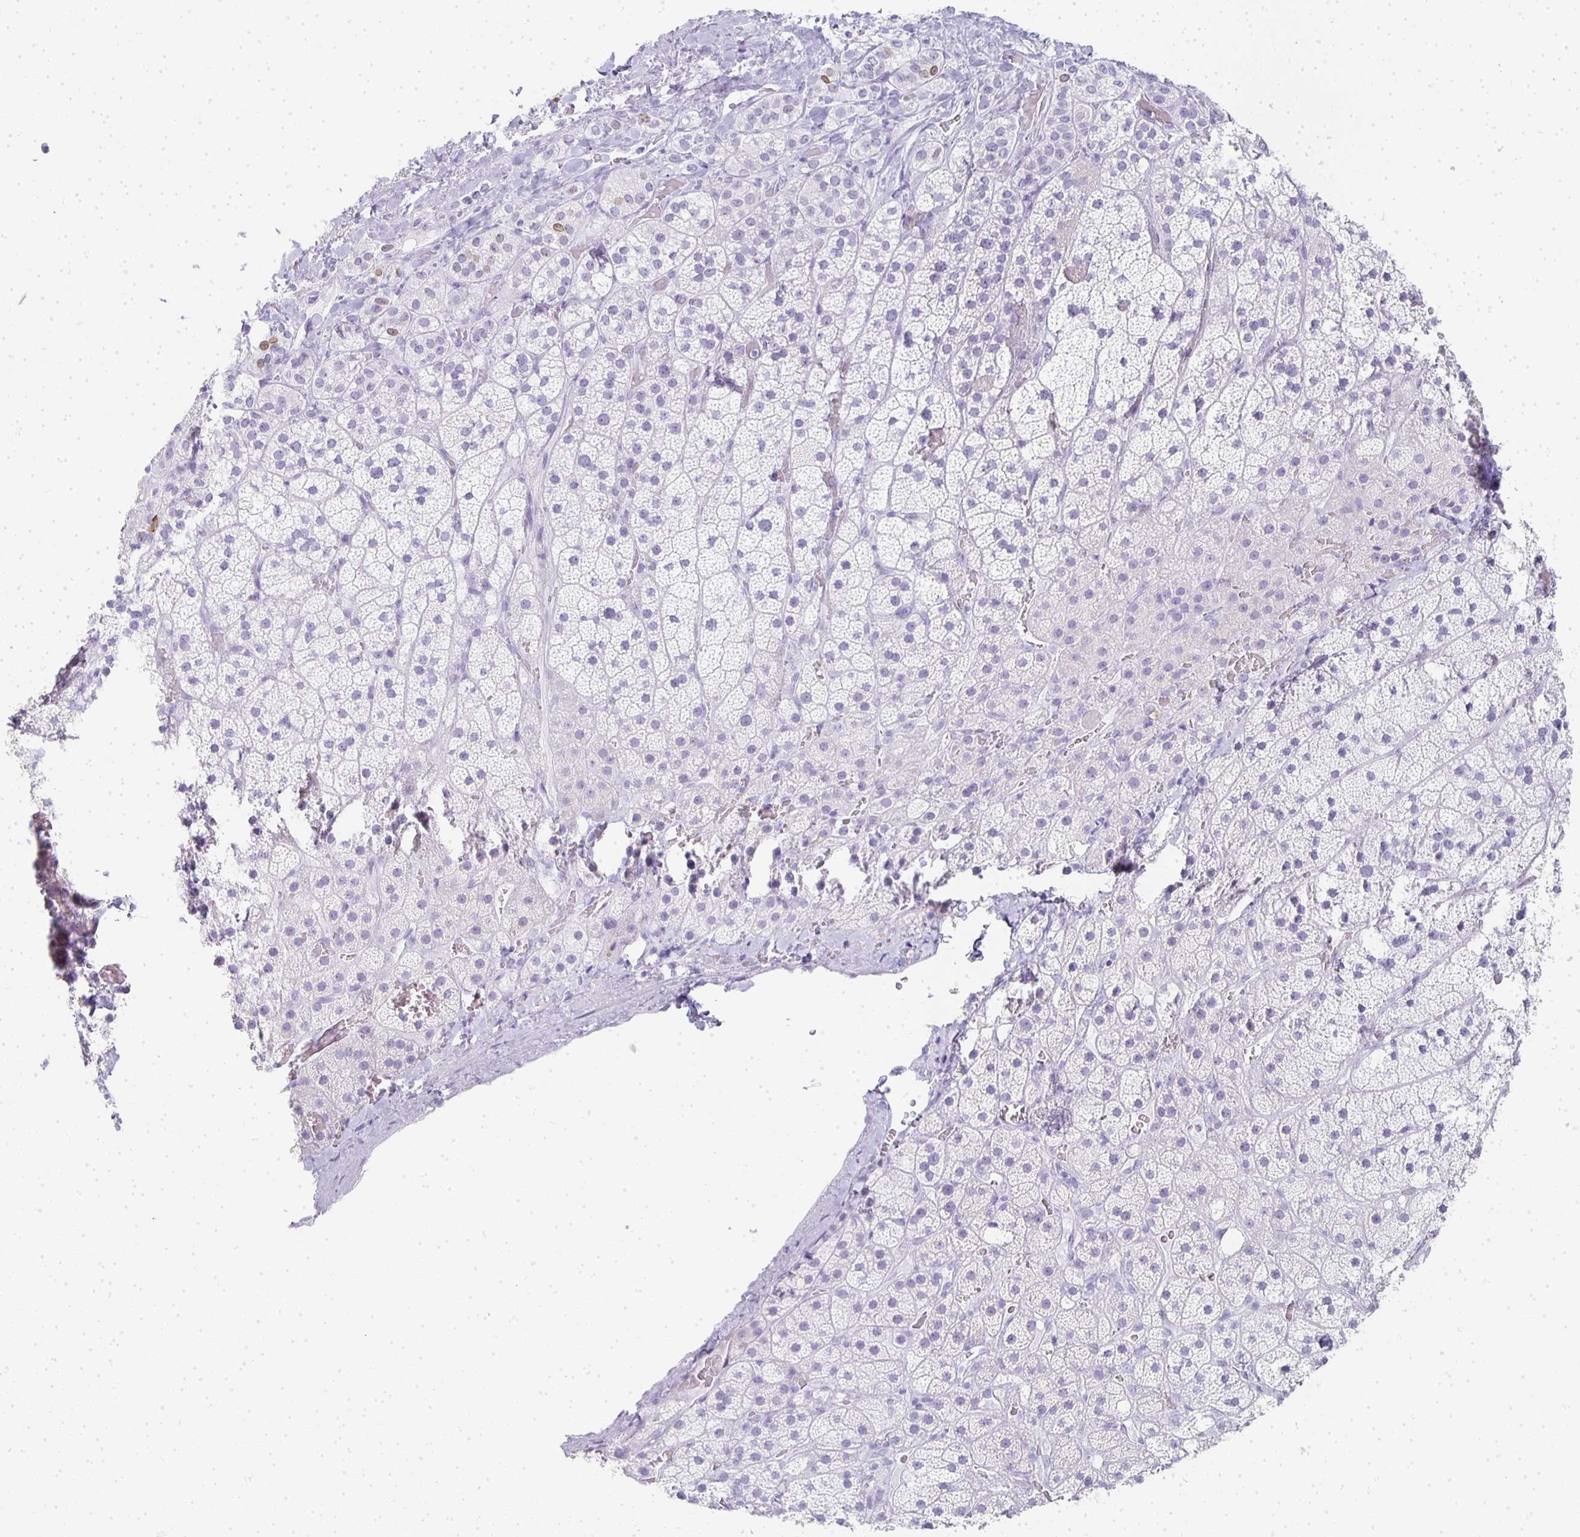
{"staining": {"intensity": "negative", "quantity": "none", "location": "none"}, "tissue": "adrenal gland", "cell_type": "Glandular cells", "image_type": "normal", "snomed": [{"axis": "morphology", "description": "Normal tissue, NOS"}, {"axis": "topography", "description": "Adrenal gland"}], "caption": "Immunohistochemistry (IHC) micrograph of benign adrenal gland: human adrenal gland stained with DAB (3,3'-diaminobenzidine) displays no significant protein staining in glandular cells.", "gene": "TPSD1", "patient": {"sex": "male", "age": 57}}